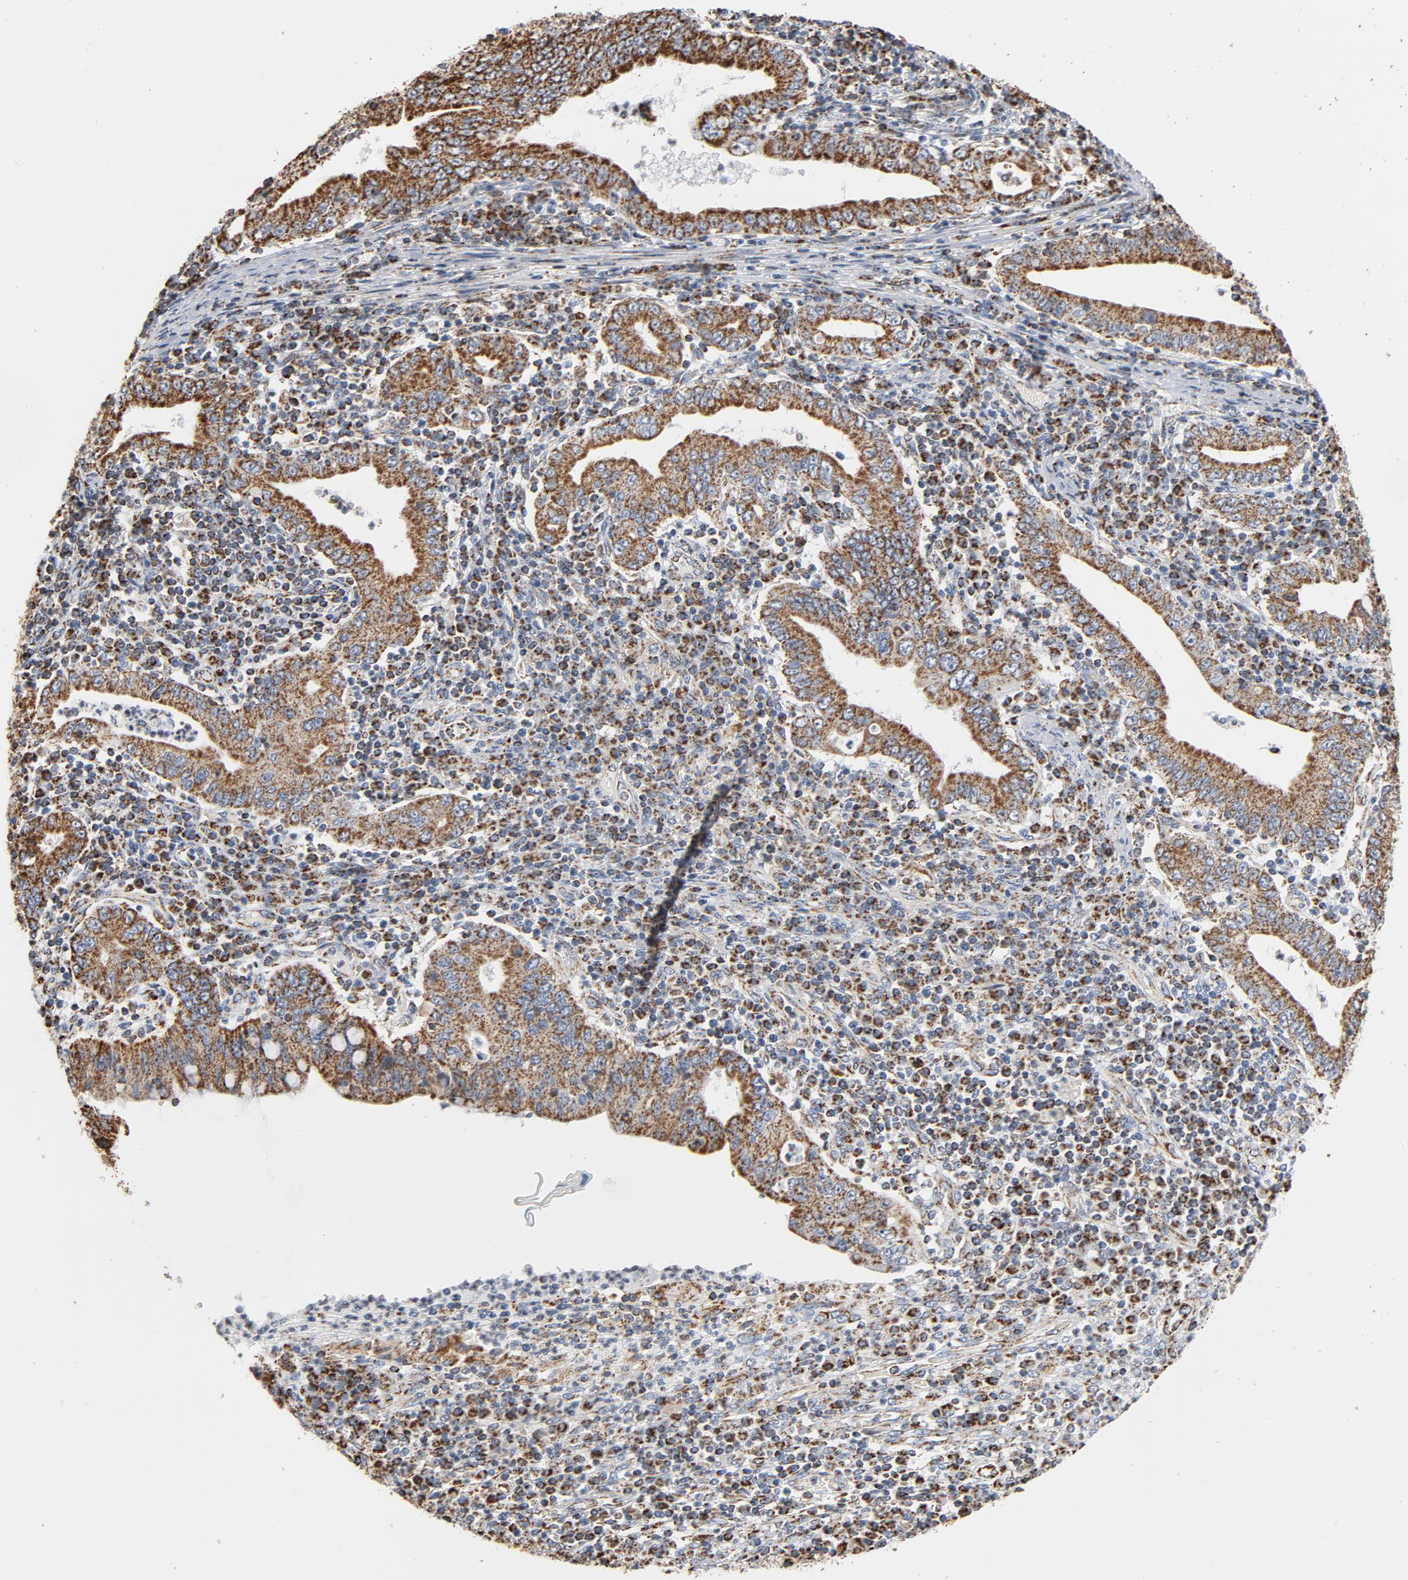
{"staining": {"intensity": "strong", "quantity": ">75%", "location": "cytoplasmic/membranous"}, "tissue": "stomach cancer", "cell_type": "Tumor cells", "image_type": "cancer", "snomed": [{"axis": "morphology", "description": "Normal tissue, NOS"}, {"axis": "morphology", "description": "Adenocarcinoma, NOS"}, {"axis": "topography", "description": "Esophagus"}, {"axis": "topography", "description": "Stomach, upper"}, {"axis": "topography", "description": "Peripheral nerve tissue"}], "caption": "IHC (DAB (3,3'-diaminobenzidine)) staining of human stomach cancer (adenocarcinoma) shows strong cytoplasmic/membranous protein positivity in about >75% of tumor cells.", "gene": "NDUFS4", "patient": {"sex": "male", "age": 62}}